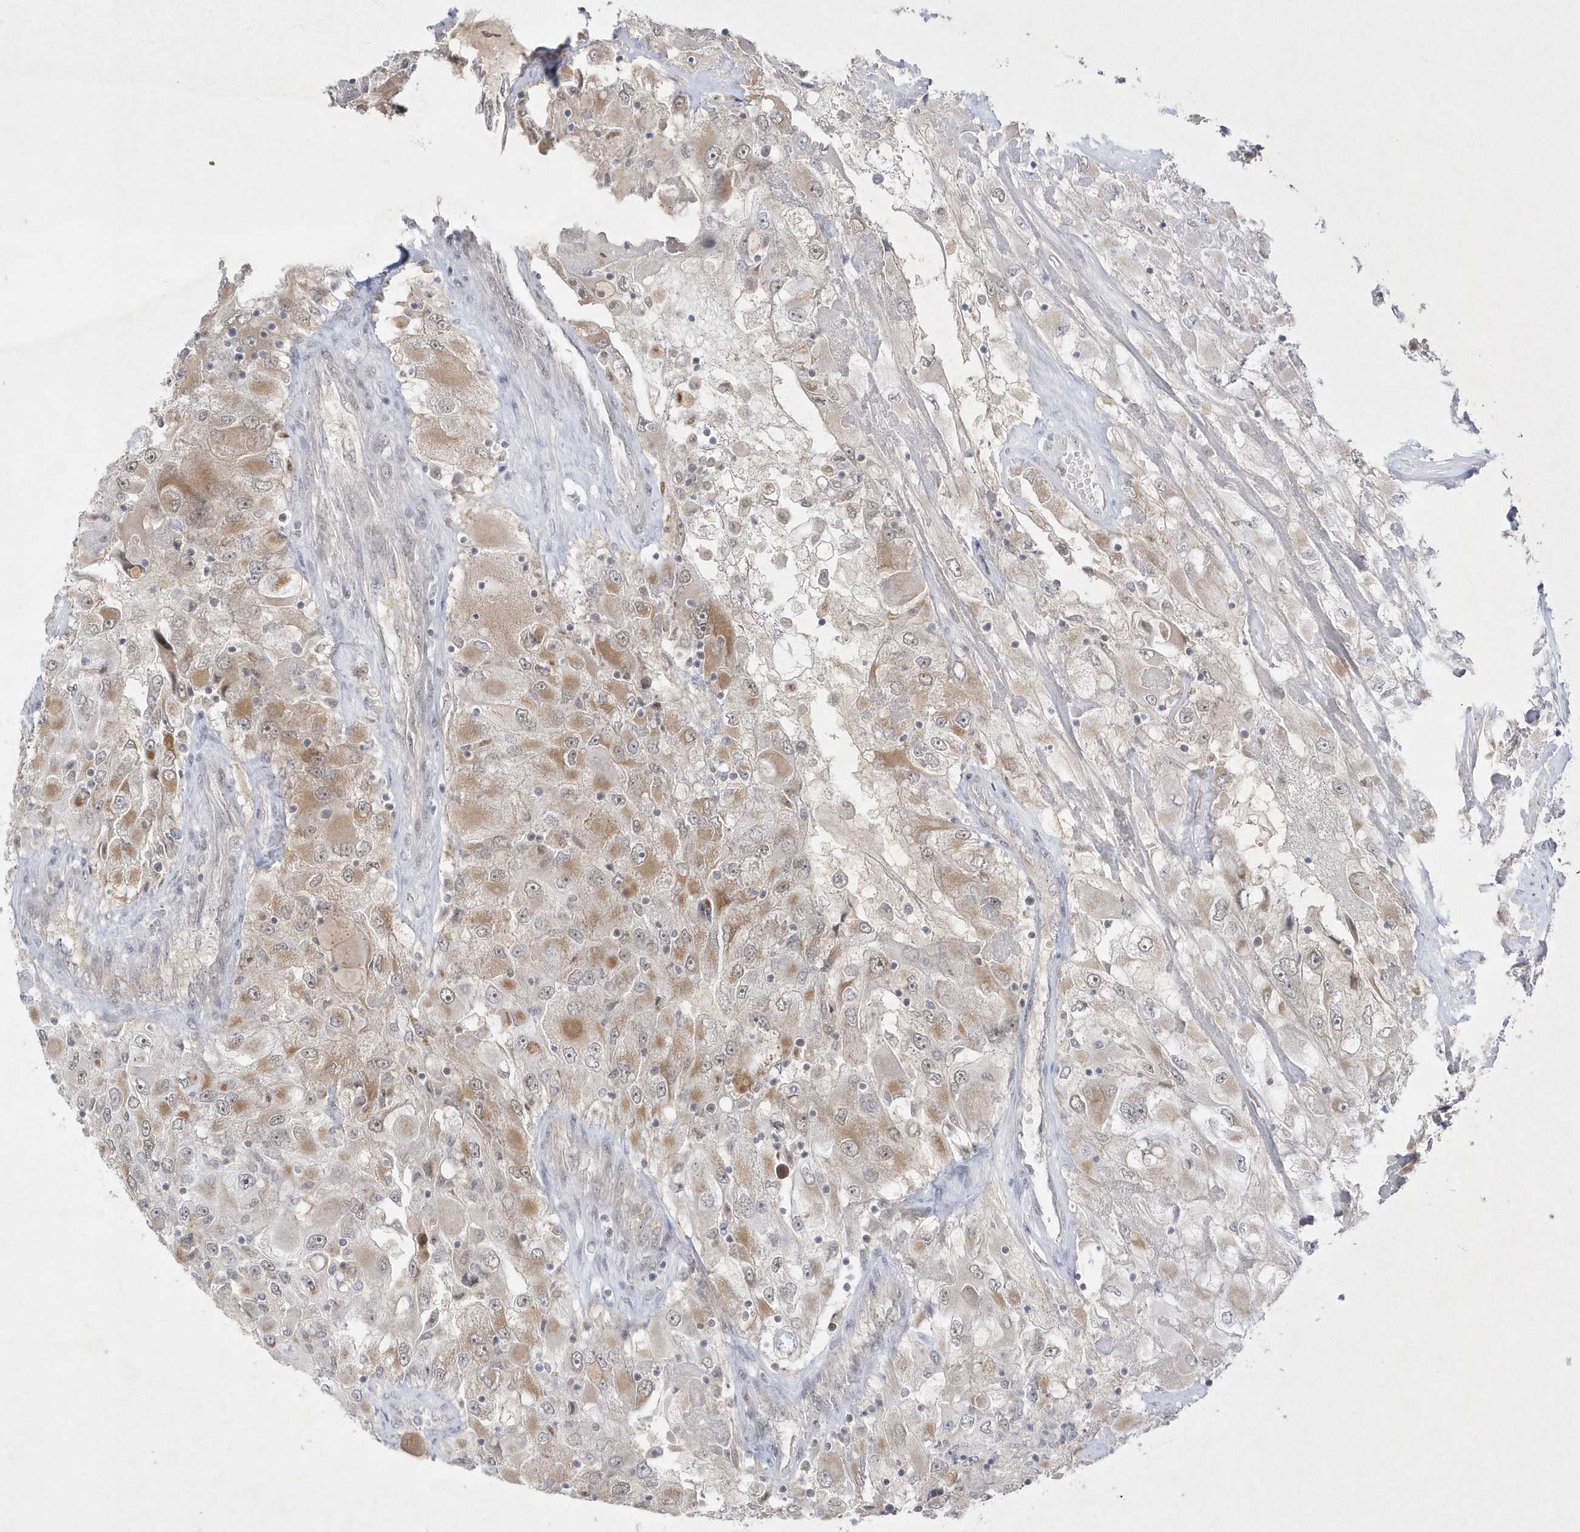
{"staining": {"intensity": "moderate", "quantity": "<25%", "location": "cytoplasmic/membranous"}, "tissue": "renal cancer", "cell_type": "Tumor cells", "image_type": "cancer", "snomed": [{"axis": "morphology", "description": "Adenocarcinoma, NOS"}, {"axis": "topography", "description": "Kidney"}], "caption": "The image exhibits a brown stain indicating the presence of a protein in the cytoplasmic/membranous of tumor cells in renal adenocarcinoma. (Stains: DAB (3,3'-diaminobenzidine) in brown, nuclei in blue, Microscopy: brightfield microscopy at high magnification).", "gene": "CPSF3", "patient": {"sex": "female", "age": 52}}